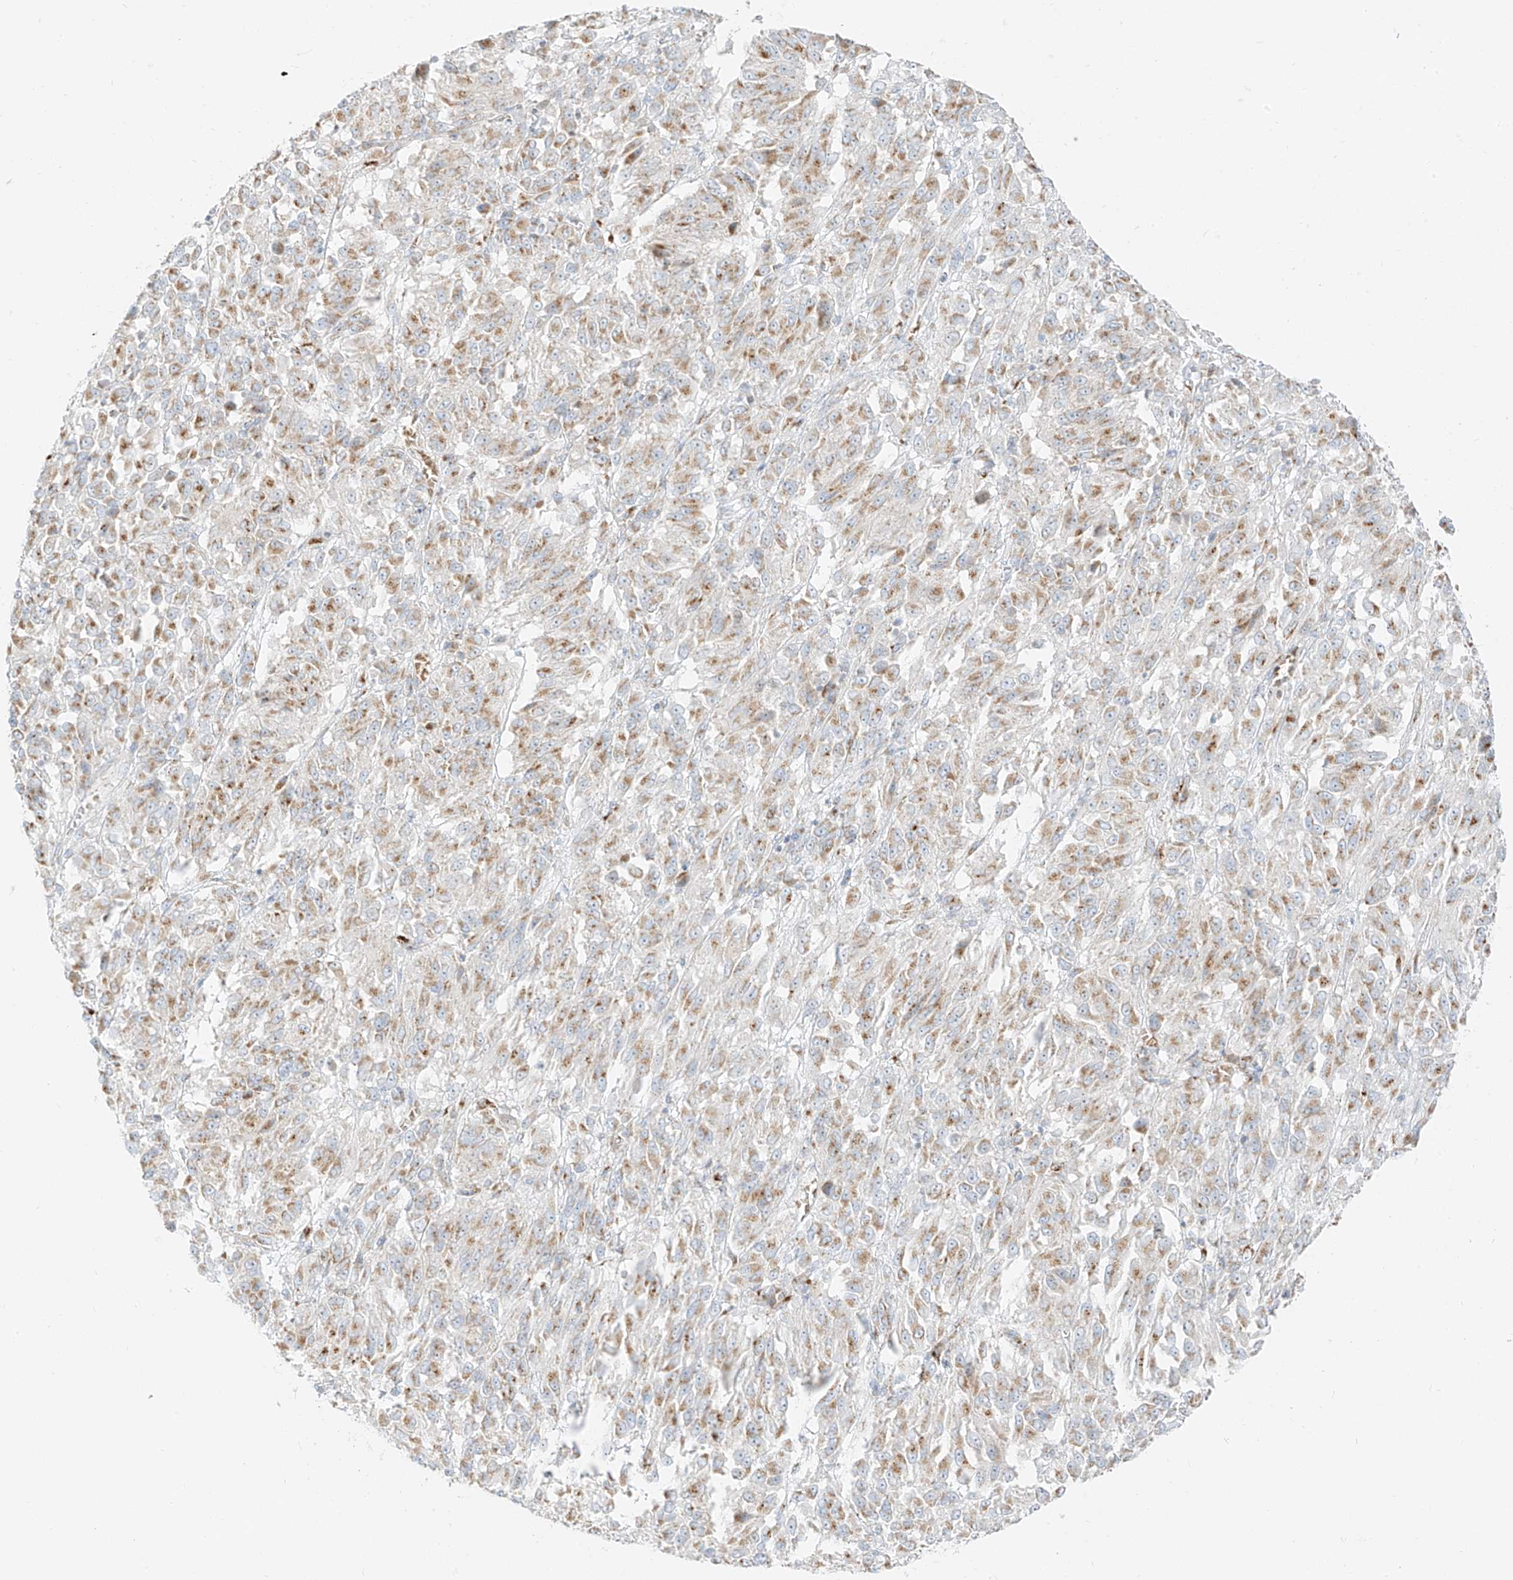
{"staining": {"intensity": "weak", "quantity": ">75%", "location": "cytoplasmic/membranous"}, "tissue": "melanoma", "cell_type": "Tumor cells", "image_type": "cancer", "snomed": [{"axis": "morphology", "description": "Malignant melanoma, Metastatic site"}, {"axis": "topography", "description": "Lung"}], "caption": "The immunohistochemical stain highlights weak cytoplasmic/membranous positivity in tumor cells of malignant melanoma (metastatic site) tissue.", "gene": "TMEM87B", "patient": {"sex": "male", "age": 64}}